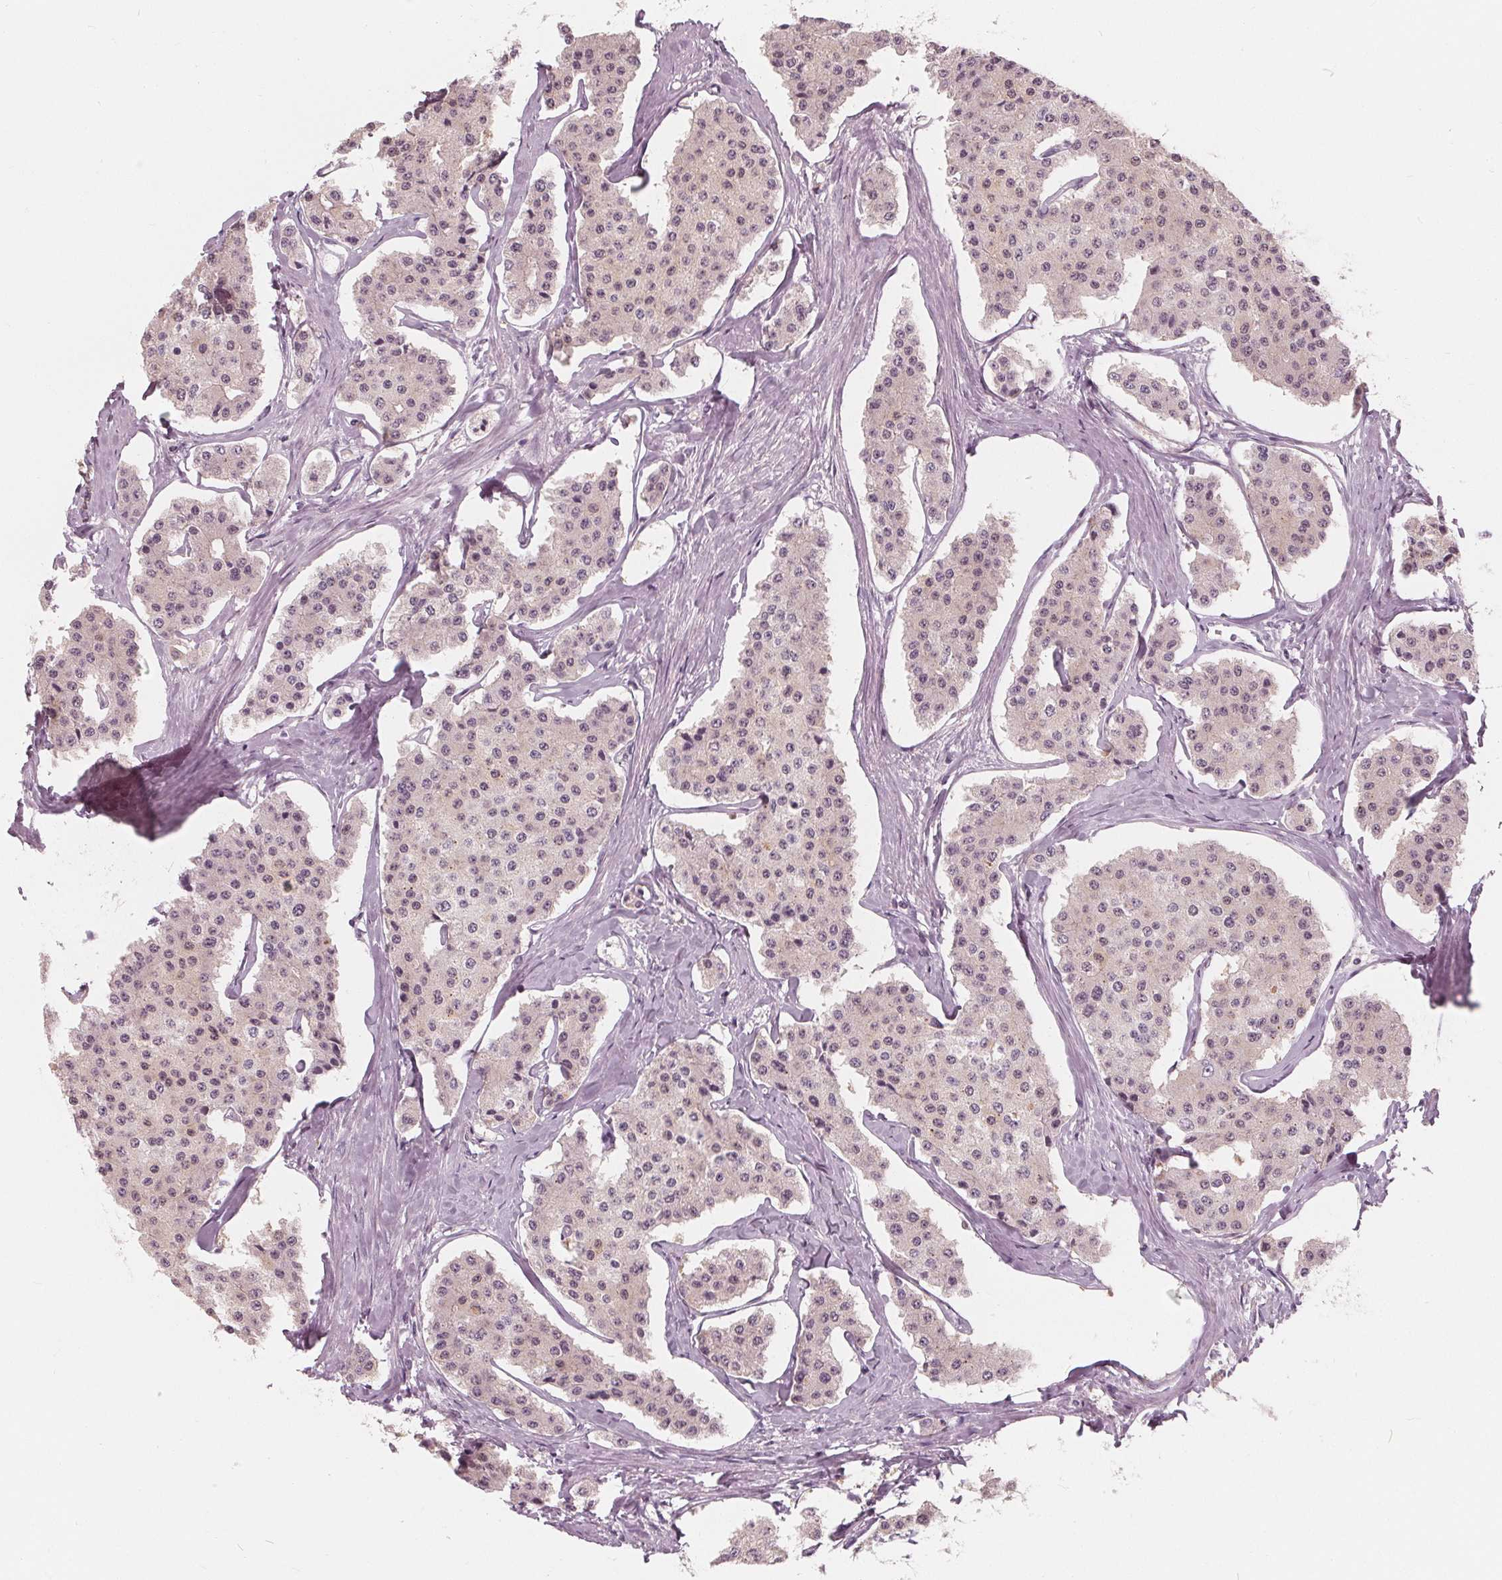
{"staining": {"intensity": "negative", "quantity": "none", "location": "none"}, "tissue": "carcinoid", "cell_type": "Tumor cells", "image_type": "cancer", "snomed": [{"axis": "morphology", "description": "Carcinoid, malignant, NOS"}, {"axis": "topography", "description": "Small intestine"}], "caption": "Tumor cells are negative for brown protein staining in malignant carcinoid. (Immunohistochemistry, brightfield microscopy, high magnification).", "gene": "SAT2", "patient": {"sex": "female", "age": 65}}